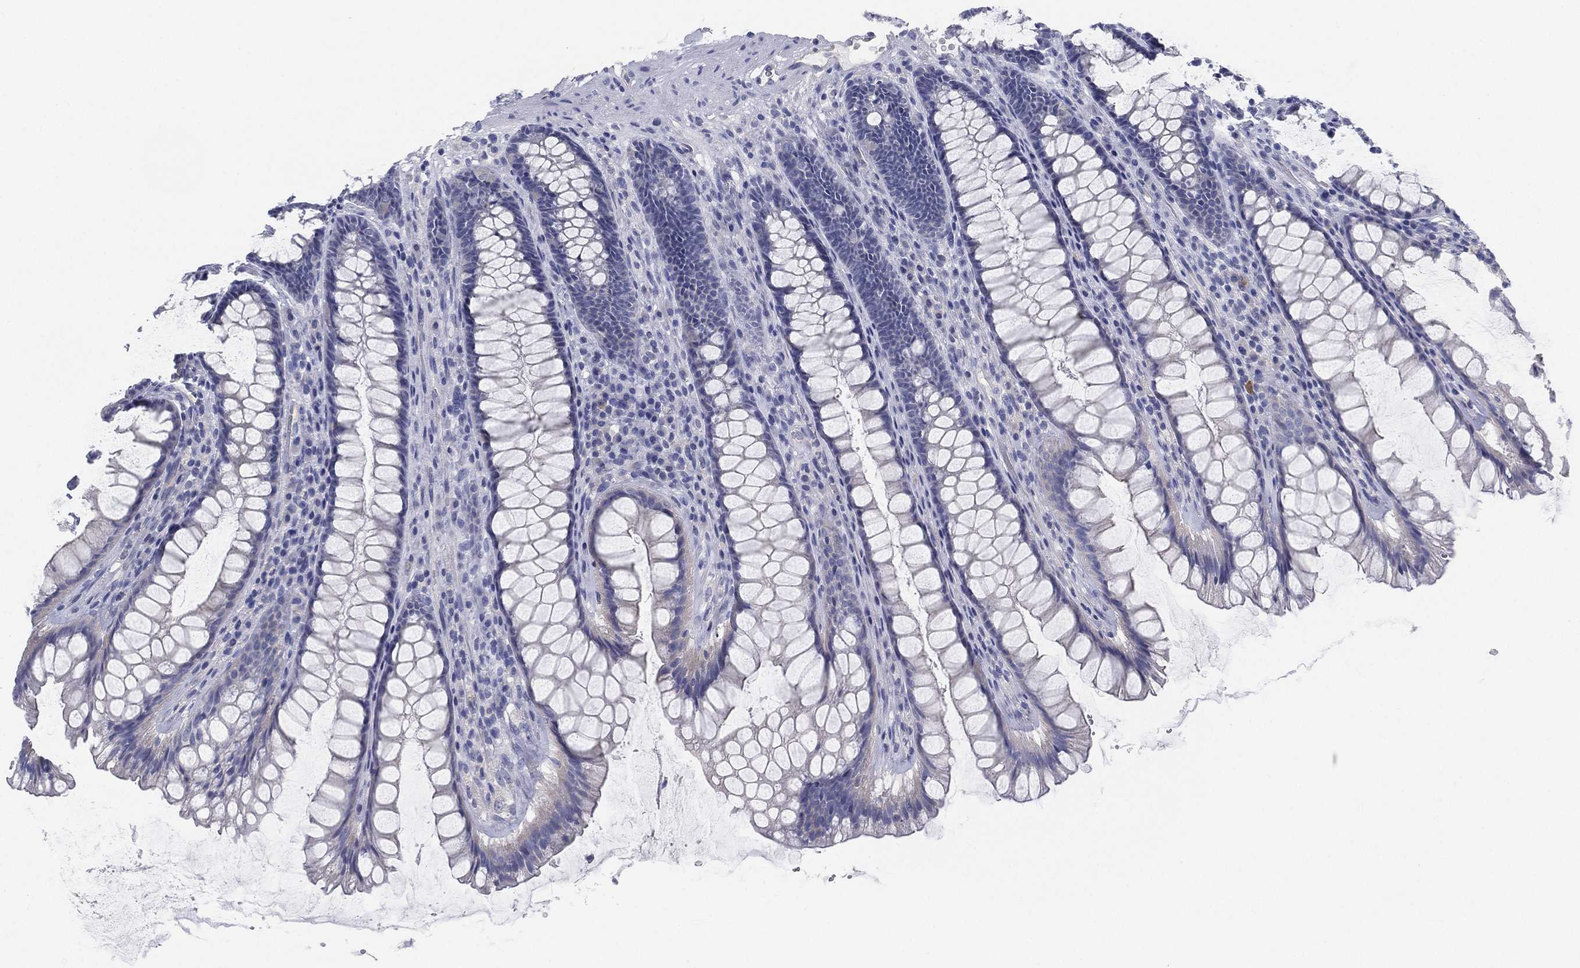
{"staining": {"intensity": "negative", "quantity": "none", "location": "none"}, "tissue": "rectum", "cell_type": "Glandular cells", "image_type": "normal", "snomed": [{"axis": "morphology", "description": "Normal tissue, NOS"}, {"axis": "topography", "description": "Rectum"}], "caption": "Immunohistochemistry histopathology image of normal rectum: rectum stained with DAB (3,3'-diaminobenzidine) exhibits no significant protein expression in glandular cells.", "gene": "CCDC70", "patient": {"sex": "male", "age": 72}}